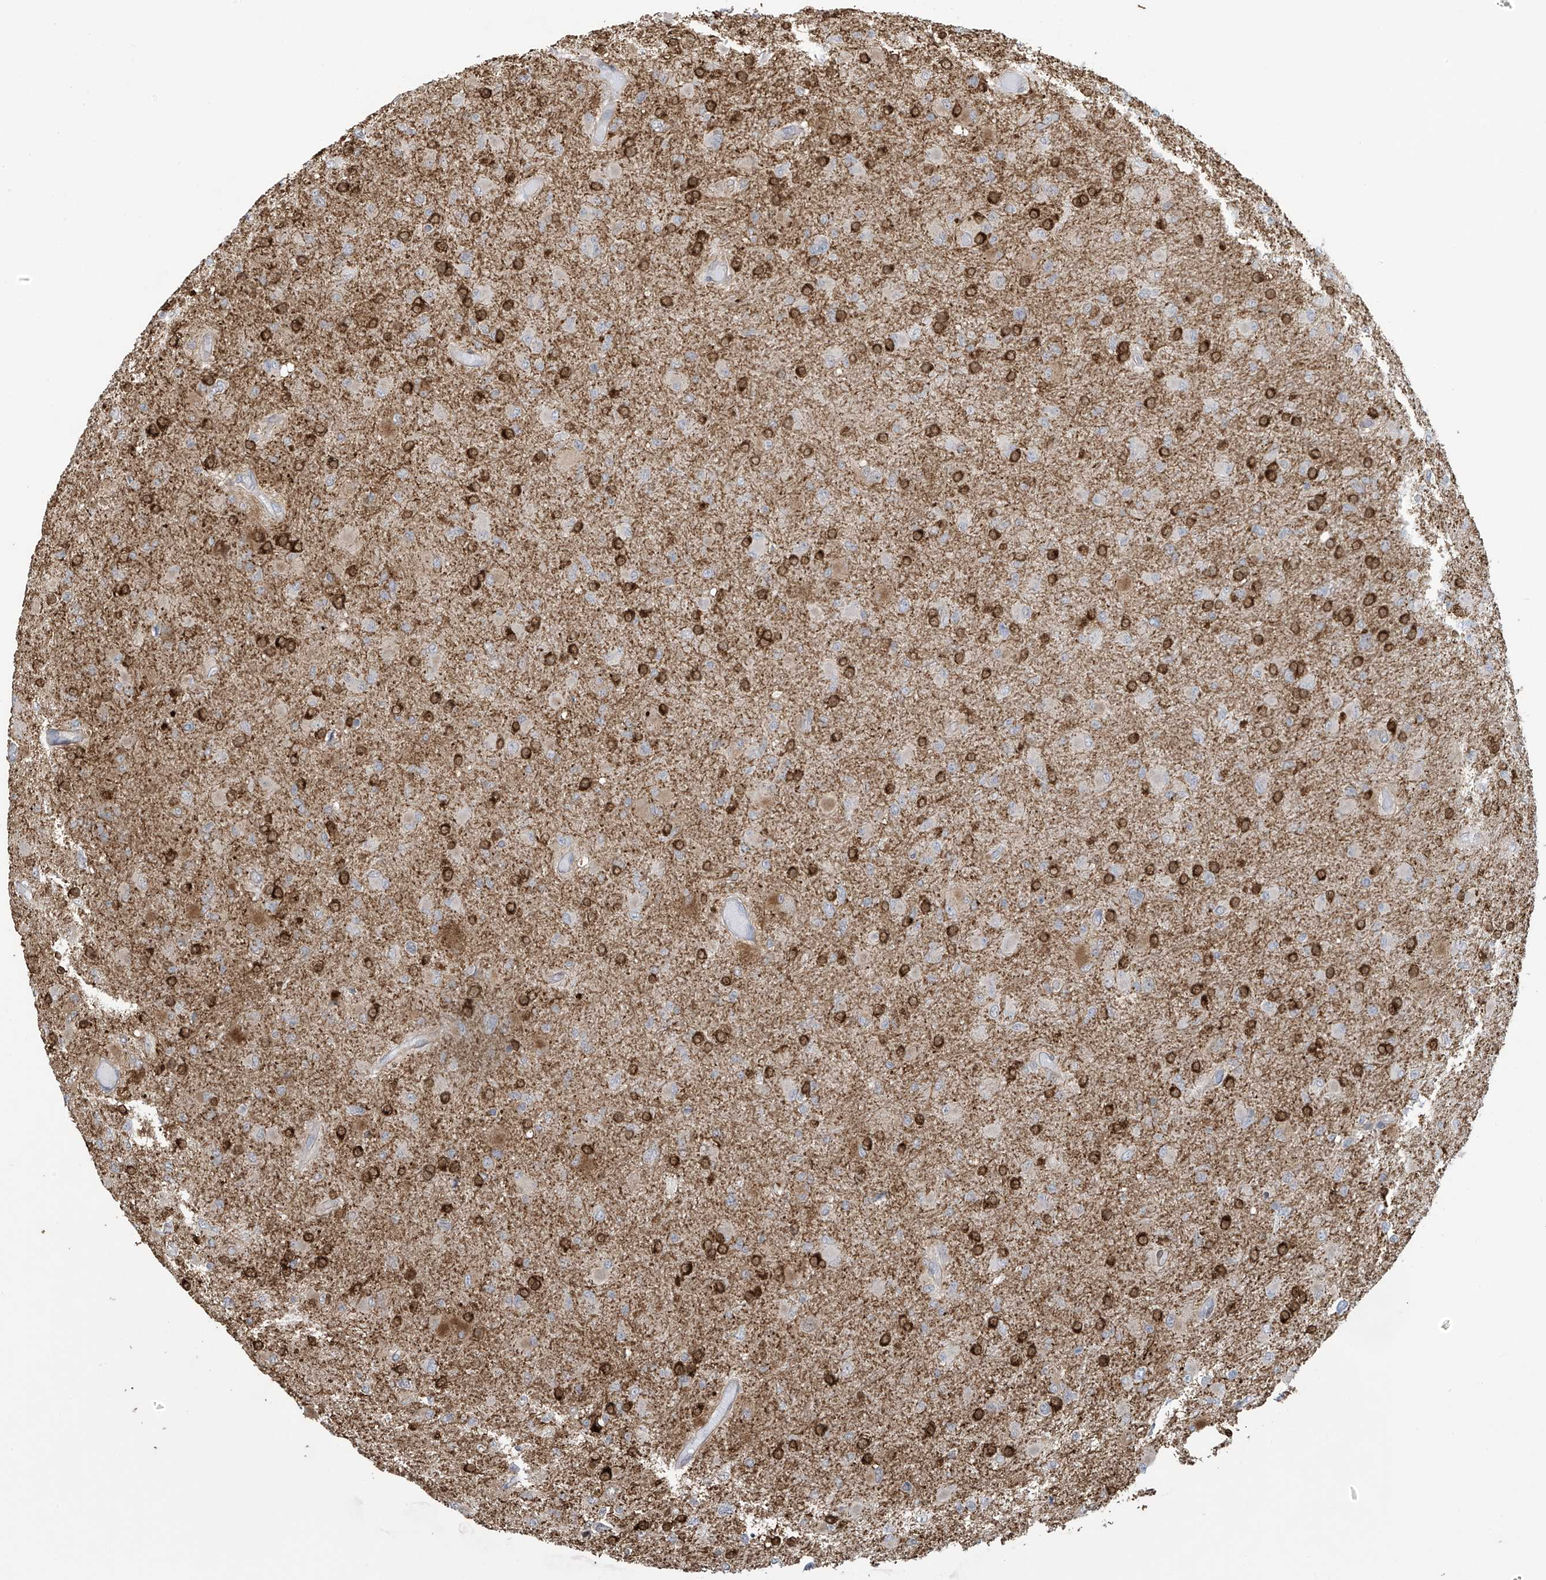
{"staining": {"intensity": "negative", "quantity": "none", "location": "none"}, "tissue": "glioma", "cell_type": "Tumor cells", "image_type": "cancer", "snomed": [{"axis": "morphology", "description": "Glioma, malignant, High grade"}, {"axis": "topography", "description": "Cerebral cortex"}], "caption": "Tumor cells are negative for protein expression in human glioma.", "gene": "TAGAP", "patient": {"sex": "female", "age": 36}}